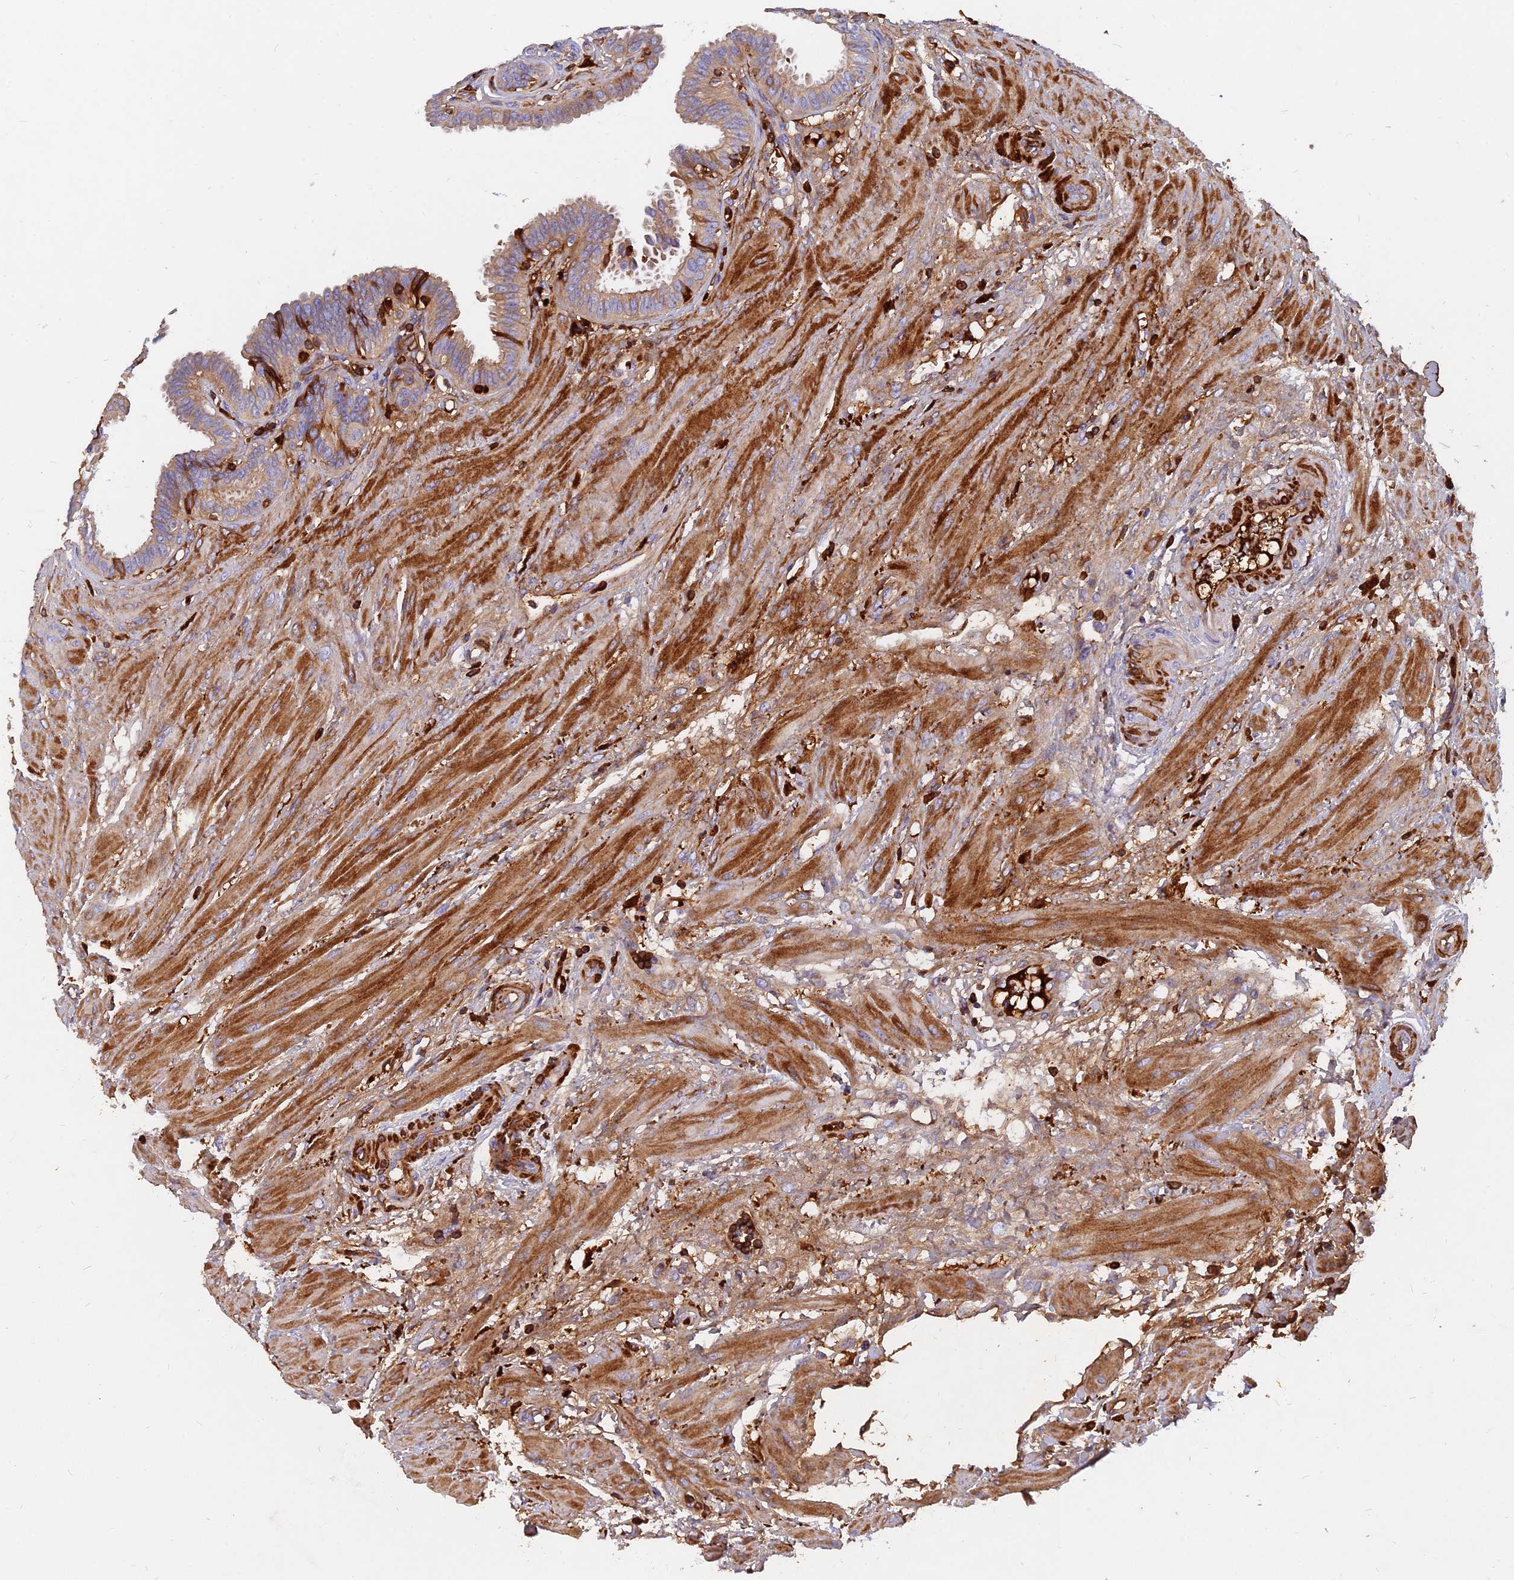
{"staining": {"intensity": "moderate", "quantity": "25%-75%", "location": "cytoplasmic/membranous"}, "tissue": "fallopian tube", "cell_type": "Glandular cells", "image_type": "normal", "snomed": [{"axis": "morphology", "description": "Normal tissue, NOS"}, {"axis": "topography", "description": "Fallopian tube"}], "caption": "An IHC histopathology image of normal tissue is shown. Protein staining in brown labels moderate cytoplasmic/membranous positivity in fallopian tube within glandular cells.", "gene": "MROH1", "patient": {"sex": "female", "age": 32}}